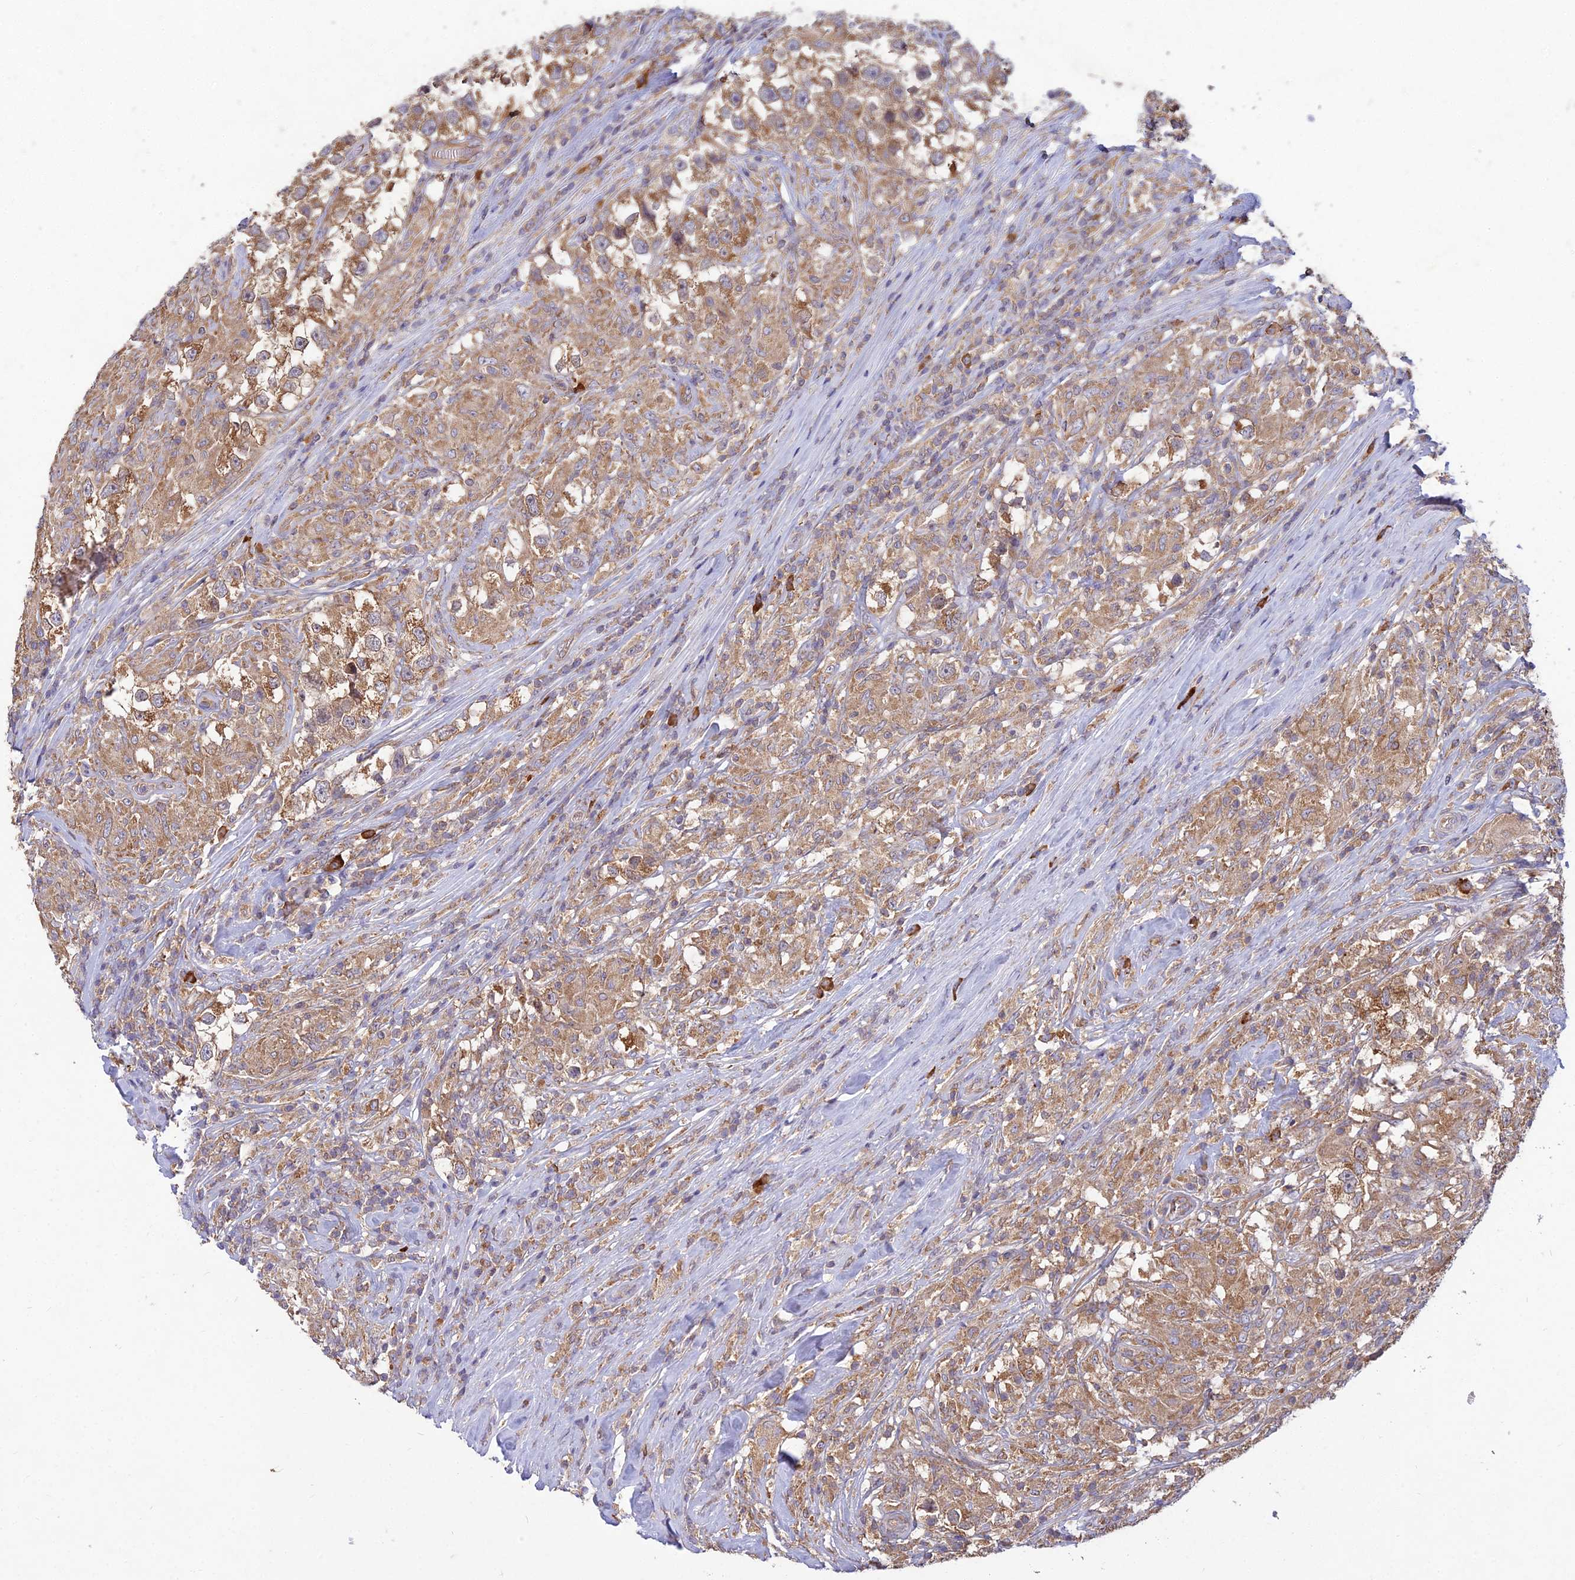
{"staining": {"intensity": "moderate", "quantity": ">75%", "location": "cytoplasmic/membranous"}, "tissue": "testis cancer", "cell_type": "Tumor cells", "image_type": "cancer", "snomed": [{"axis": "morphology", "description": "Seminoma, NOS"}, {"axis": "topography", "description": "Testis"}], "caption": "Protein staining of testis cancer (seminoma) tissue shows moderate cytoplasmic/membranous expression in about >75% of tumor cells. (DAB (3,3'-diaminobenzidine) IHC, brown staining for protein, blue staining for nuclei).", "gene": "NXNL2", "patient": {"sex": "male", "age": 46}}